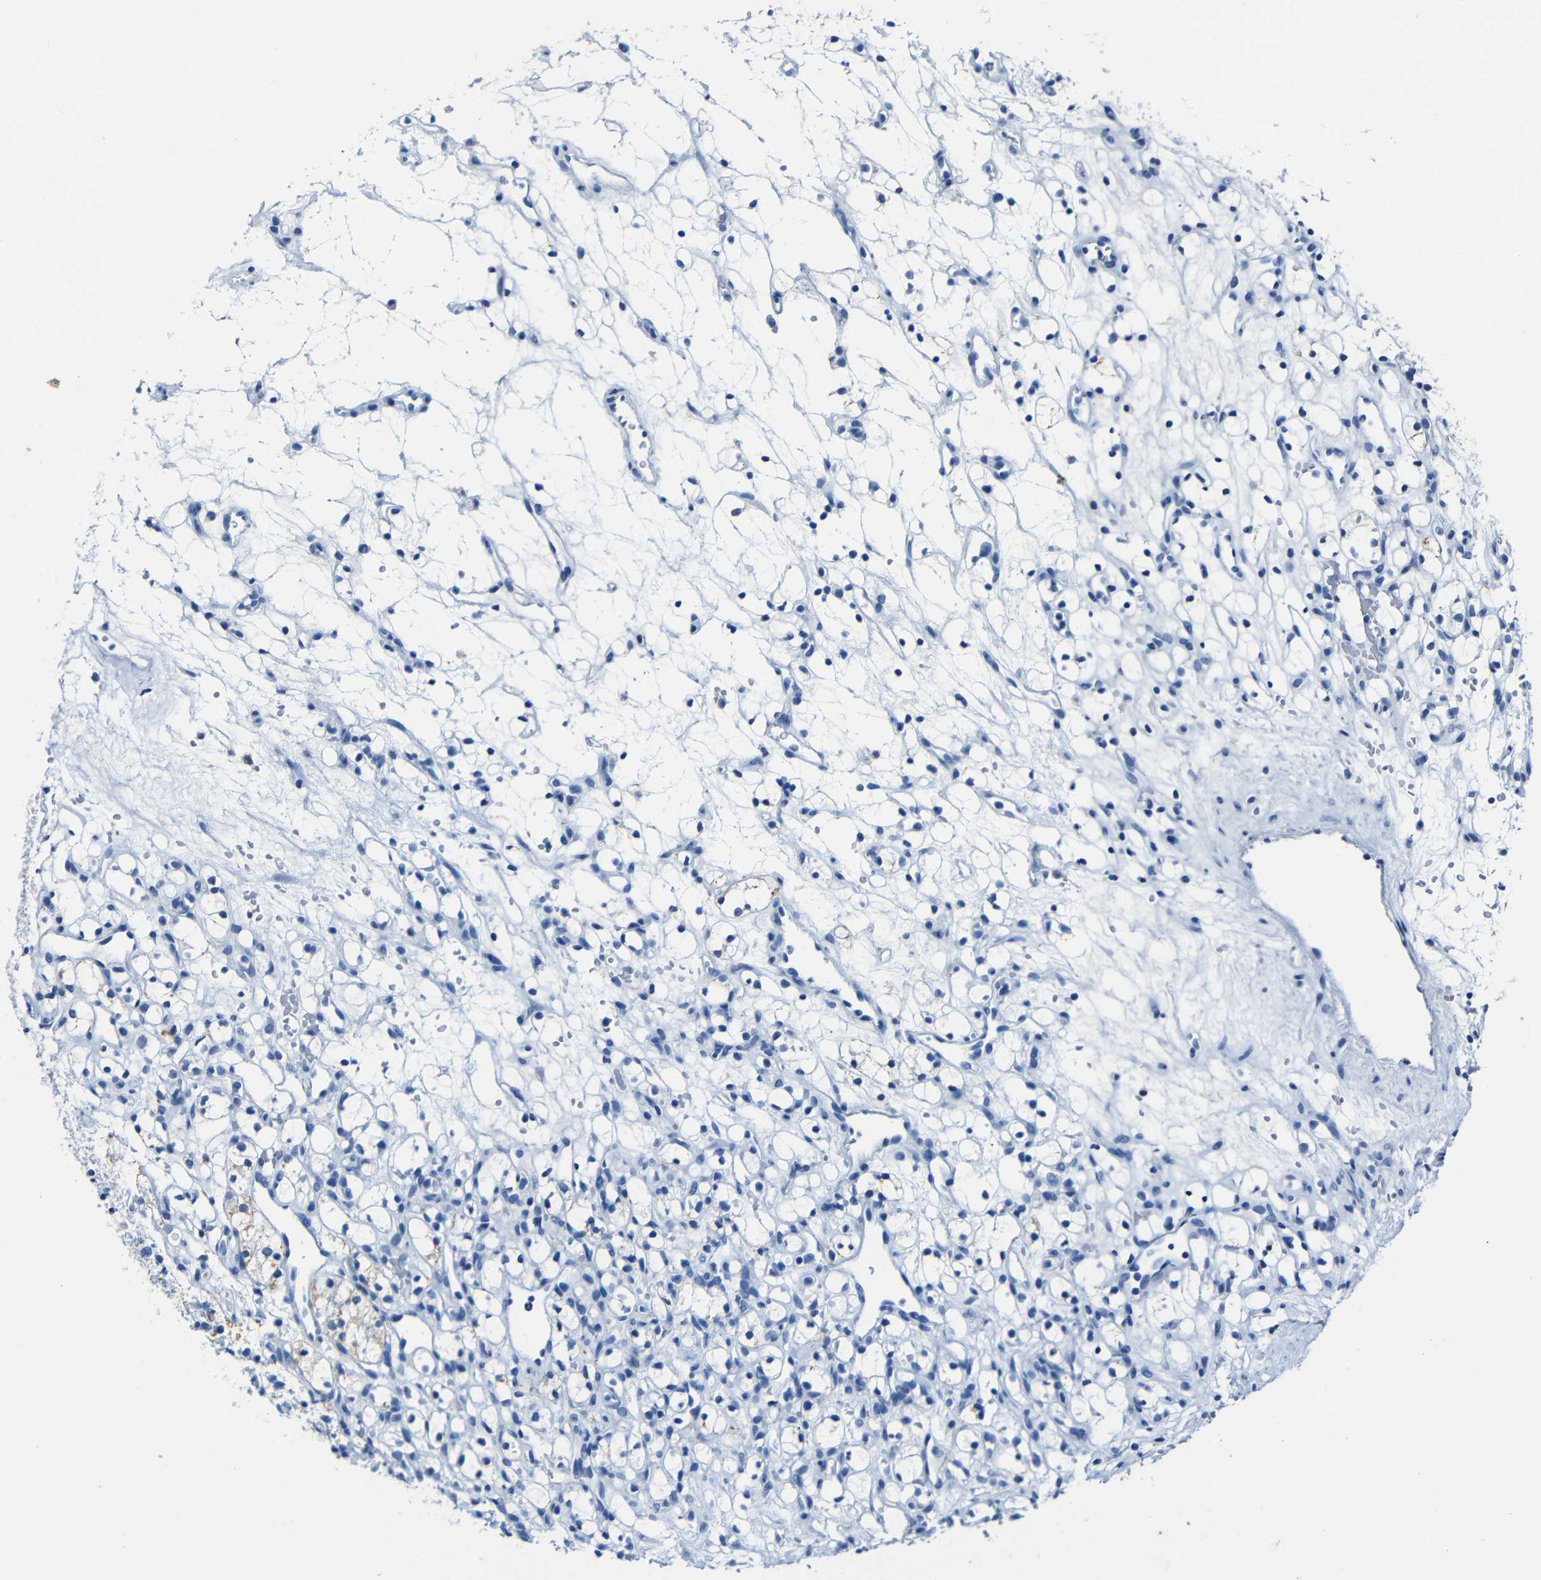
{"staining": {"intensity": "negative", "quantity": "none", "location": "none"}, "tissue": "renal cancer", "cell_type": "Tumor cells", "image_type": "cancer", "snomed": [{"axis": "morphology", "description": "Adenocarcinoma, NOS"}, {"axis": "topography", "description": "Kidney"}], "caption": "This is an immunohistochemistry image of adenocarcinoma (renal). There is no positivity in tumor cells.", "gene": "CLDN11", "patient": {"sex": "female", "age": 60}}